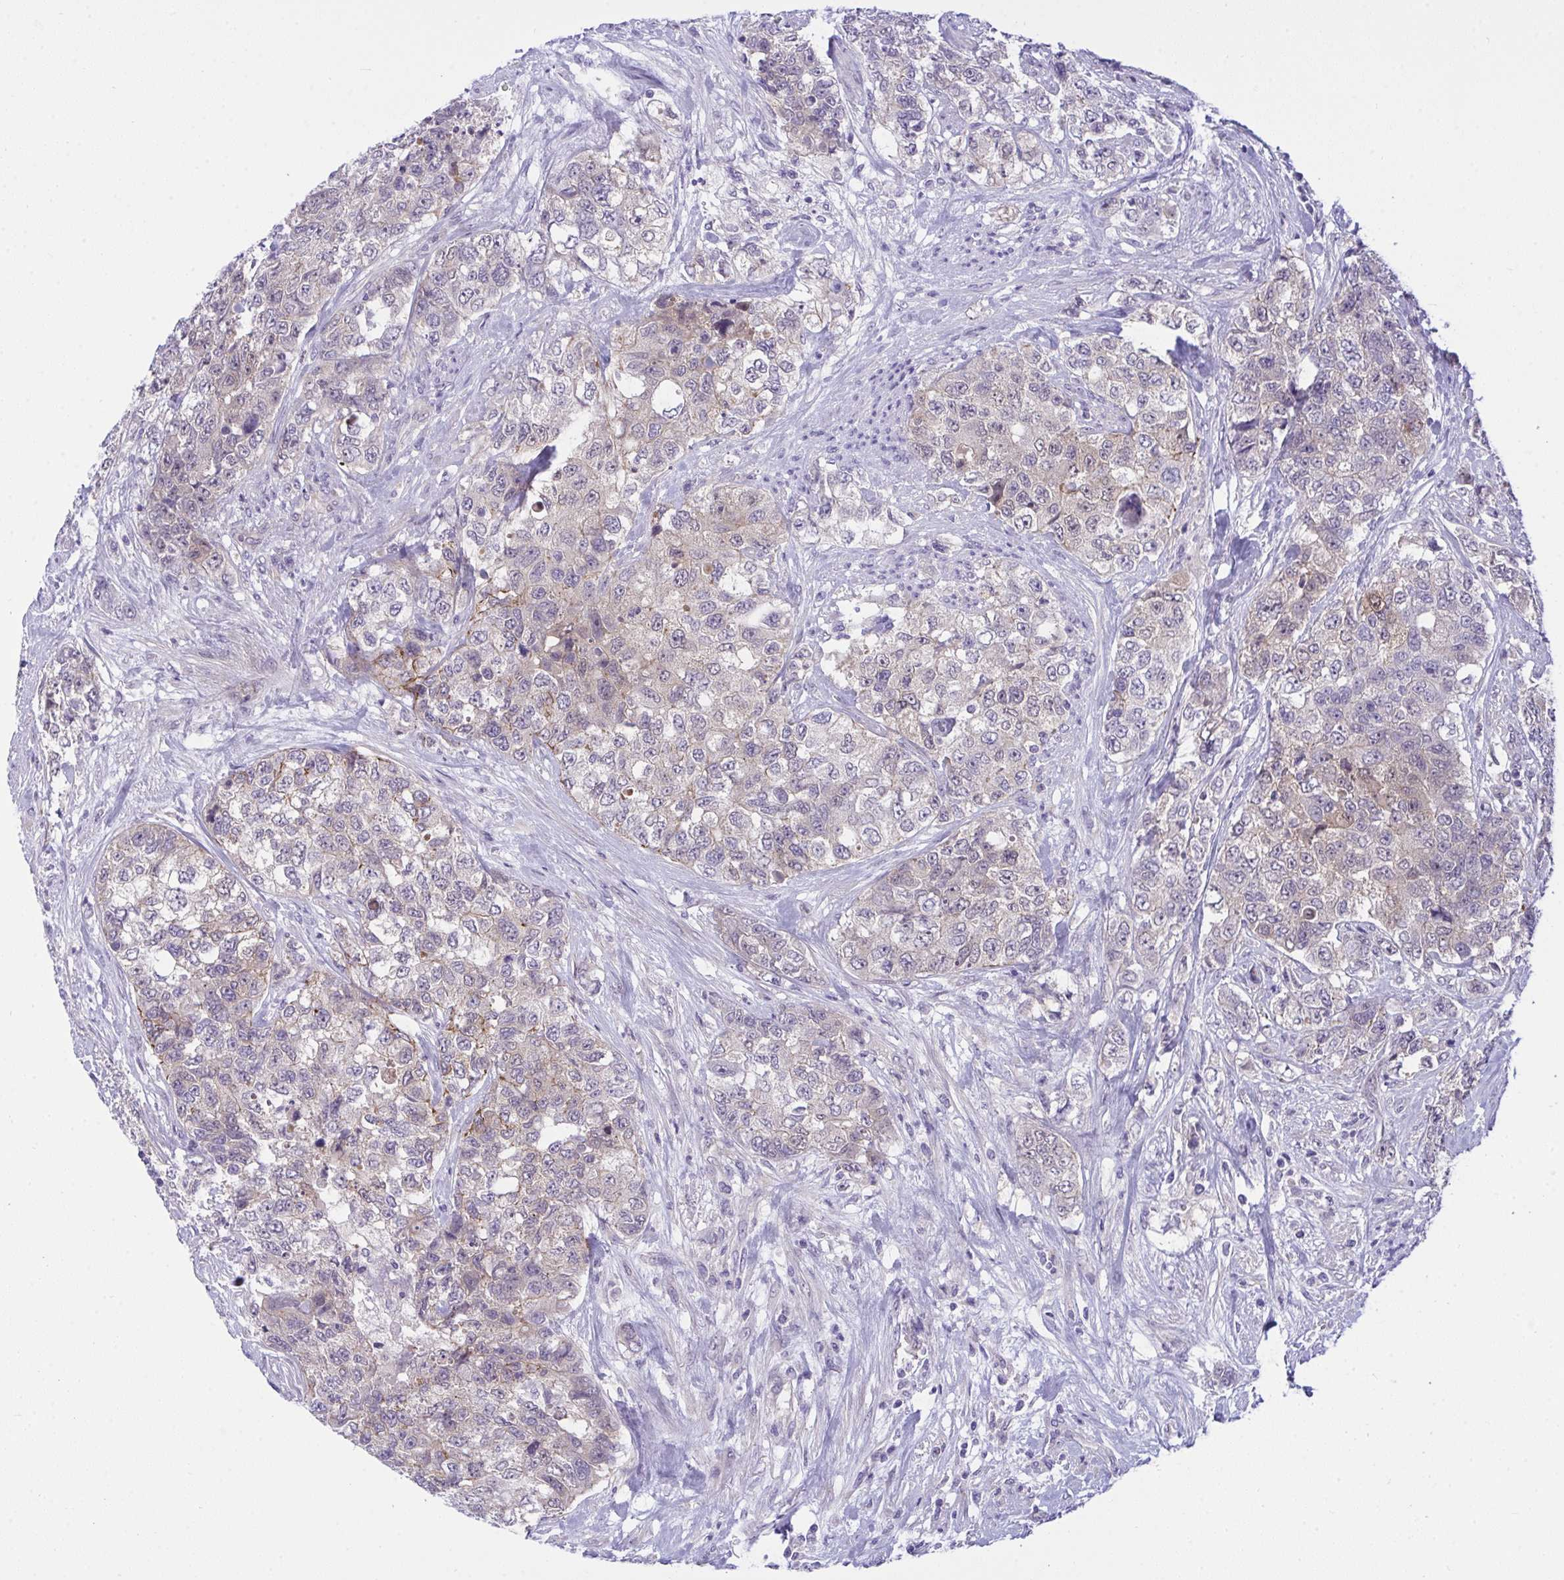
{"staining": {"intensity": "weak", "quantity": "<25%", "location": "cytoplasmic/membranous,nuclear"}, "tissue": "urothelial cancer", "cell_type": "Tumor cells", "image_type": "cancer", "snomed": [{"axis": "morphology", "description": "Urothelial carcinoma, High grade"}, {"axis": "topography", "description": "Urinary bladder"}], "caption": "This image is of urothelial cancer stained with IHC to label a protein in brown with the nuclei are counter-stained blue. There is no positivity in tumor cells.", "gene": "HOXD12", "patient": {"sex": "female", "age": 78}}